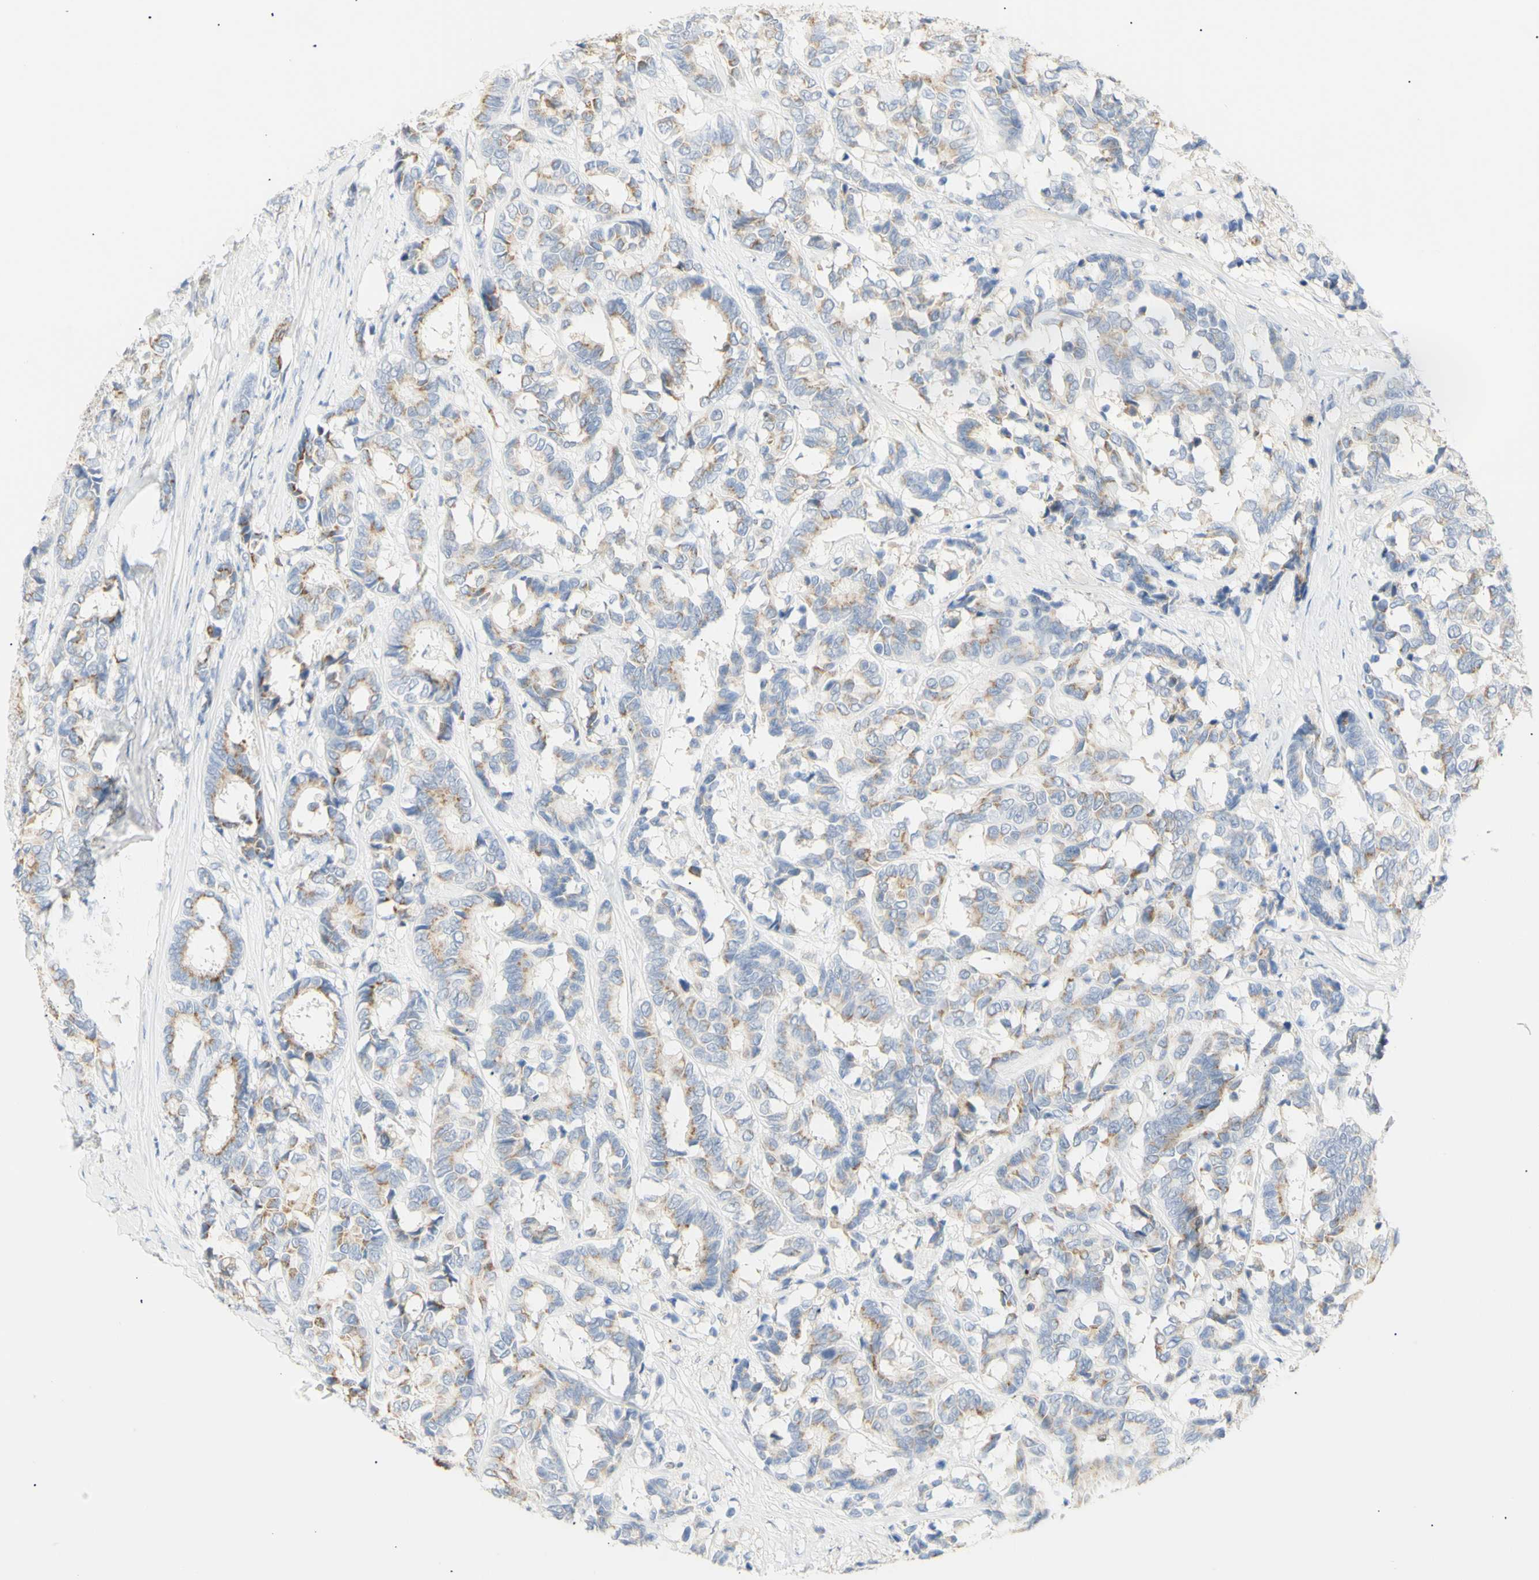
{"staining": {"intensity": "moderate", "quantity": ">75%", "location": "cytoplasmic/membranous"}, "tissue": "breast cancer", "cell_type": "Tumor cells", "image_type": "cancer", "snomed": [{"axis": "morphology", "description": "Duct carcinoma"}, {"axis": "topography", "description": "Breast"}], "caption": "Tumor cells show medium levels of moderate cytoplasmic/membranous positivity in approximately >75% of cells in breast infiltrating ductal carcinoma.", "gene": "B4GALNT3", "patient": {"sex": "female", "age": 87}}